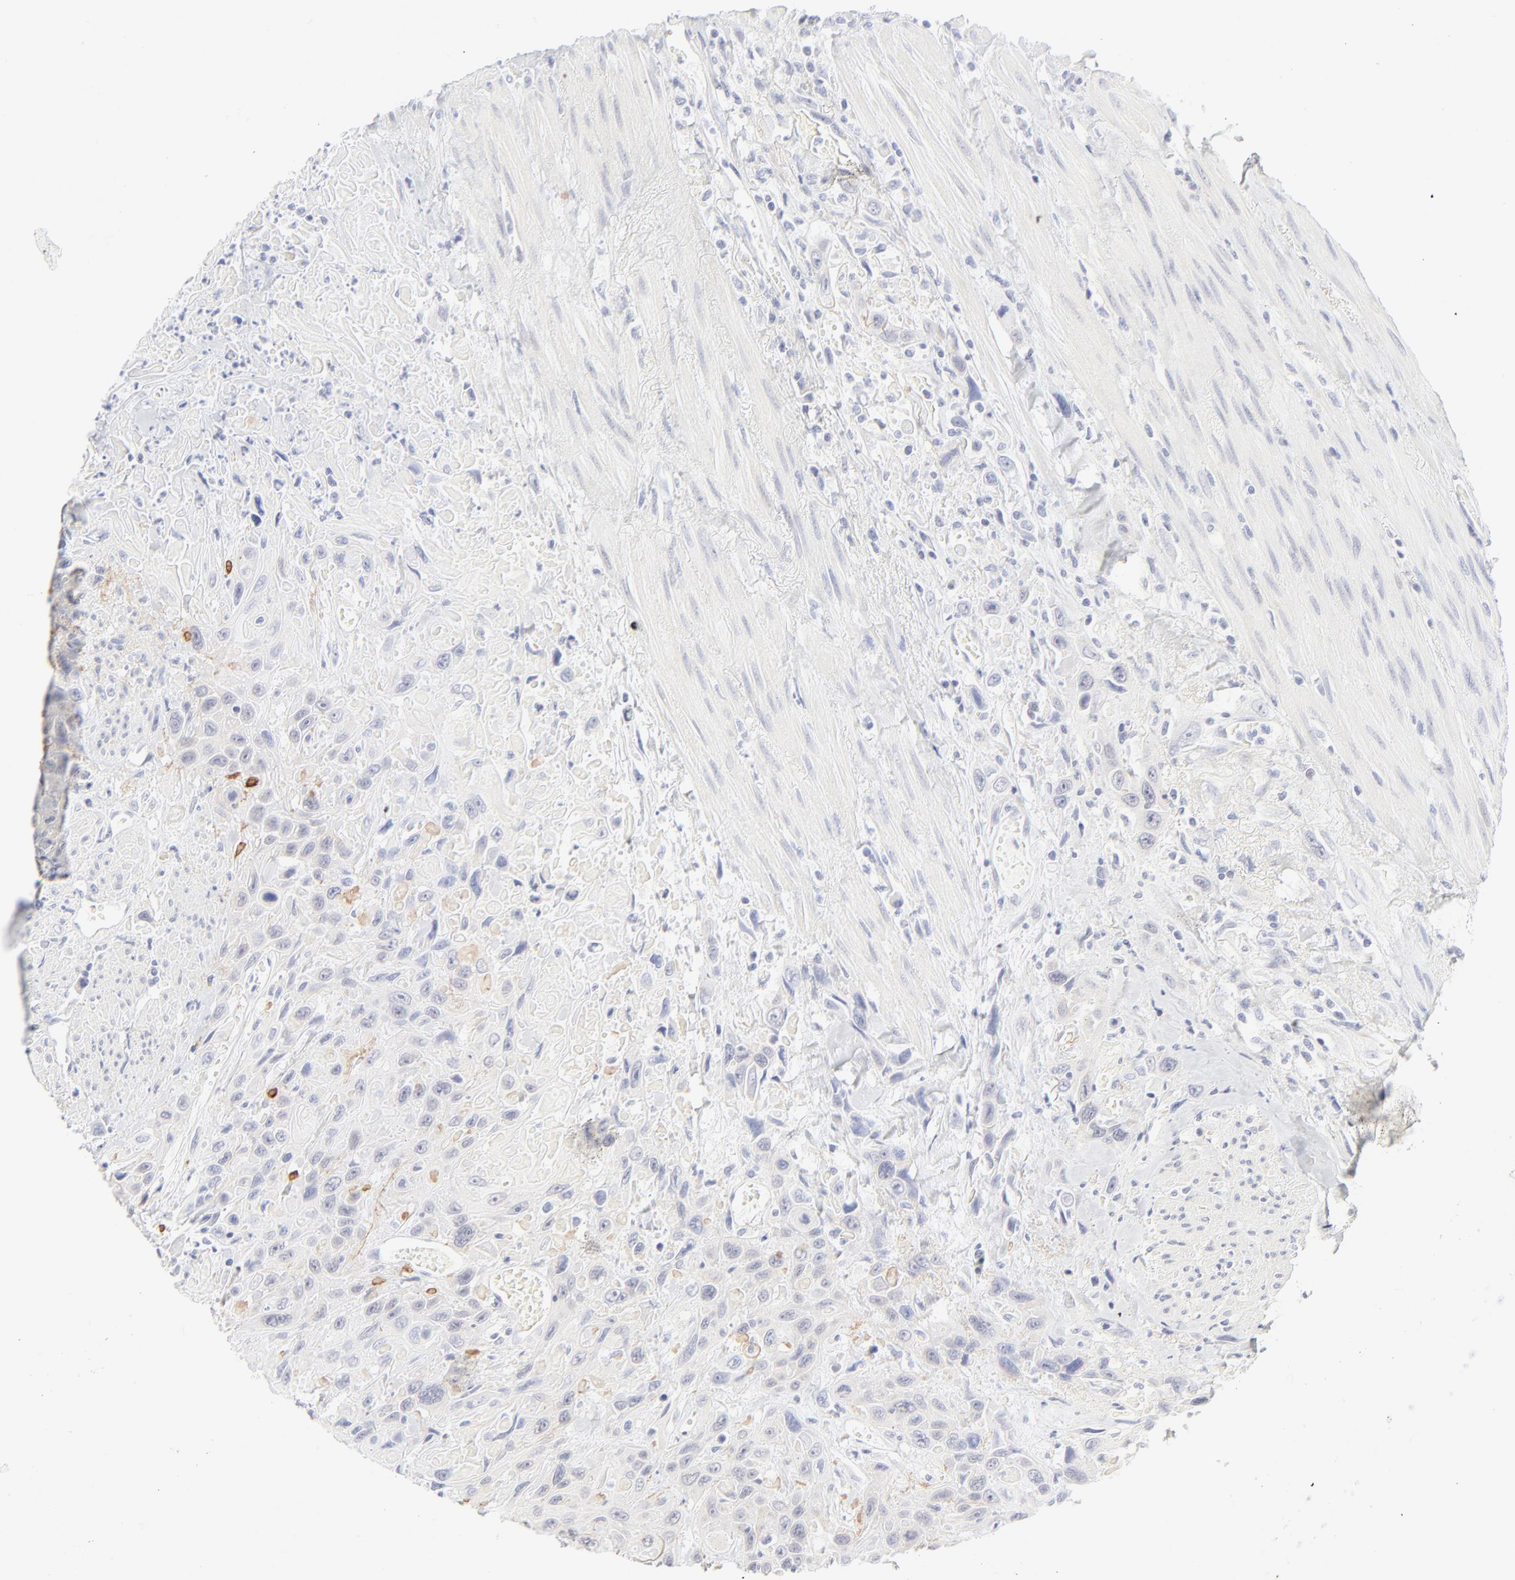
{"staining": {"intensity": "negative", "quantity": "none", "location": "none"}, "tissue": "urothelial cancer", "cell_type": "Tumor cells", "image_type": "cancer", "snomed": [{"axis": "morphology", "description": "Urothelial carcinoma, High grade"}, {"axis": "topography", "description": "Urinary bladder"}], "caption": "Tumor cells show no significant protein expression in urothelial carcinoma (high-grade).", "gene": "NPNT", "patient": {"sex": "female", "age": 84}}